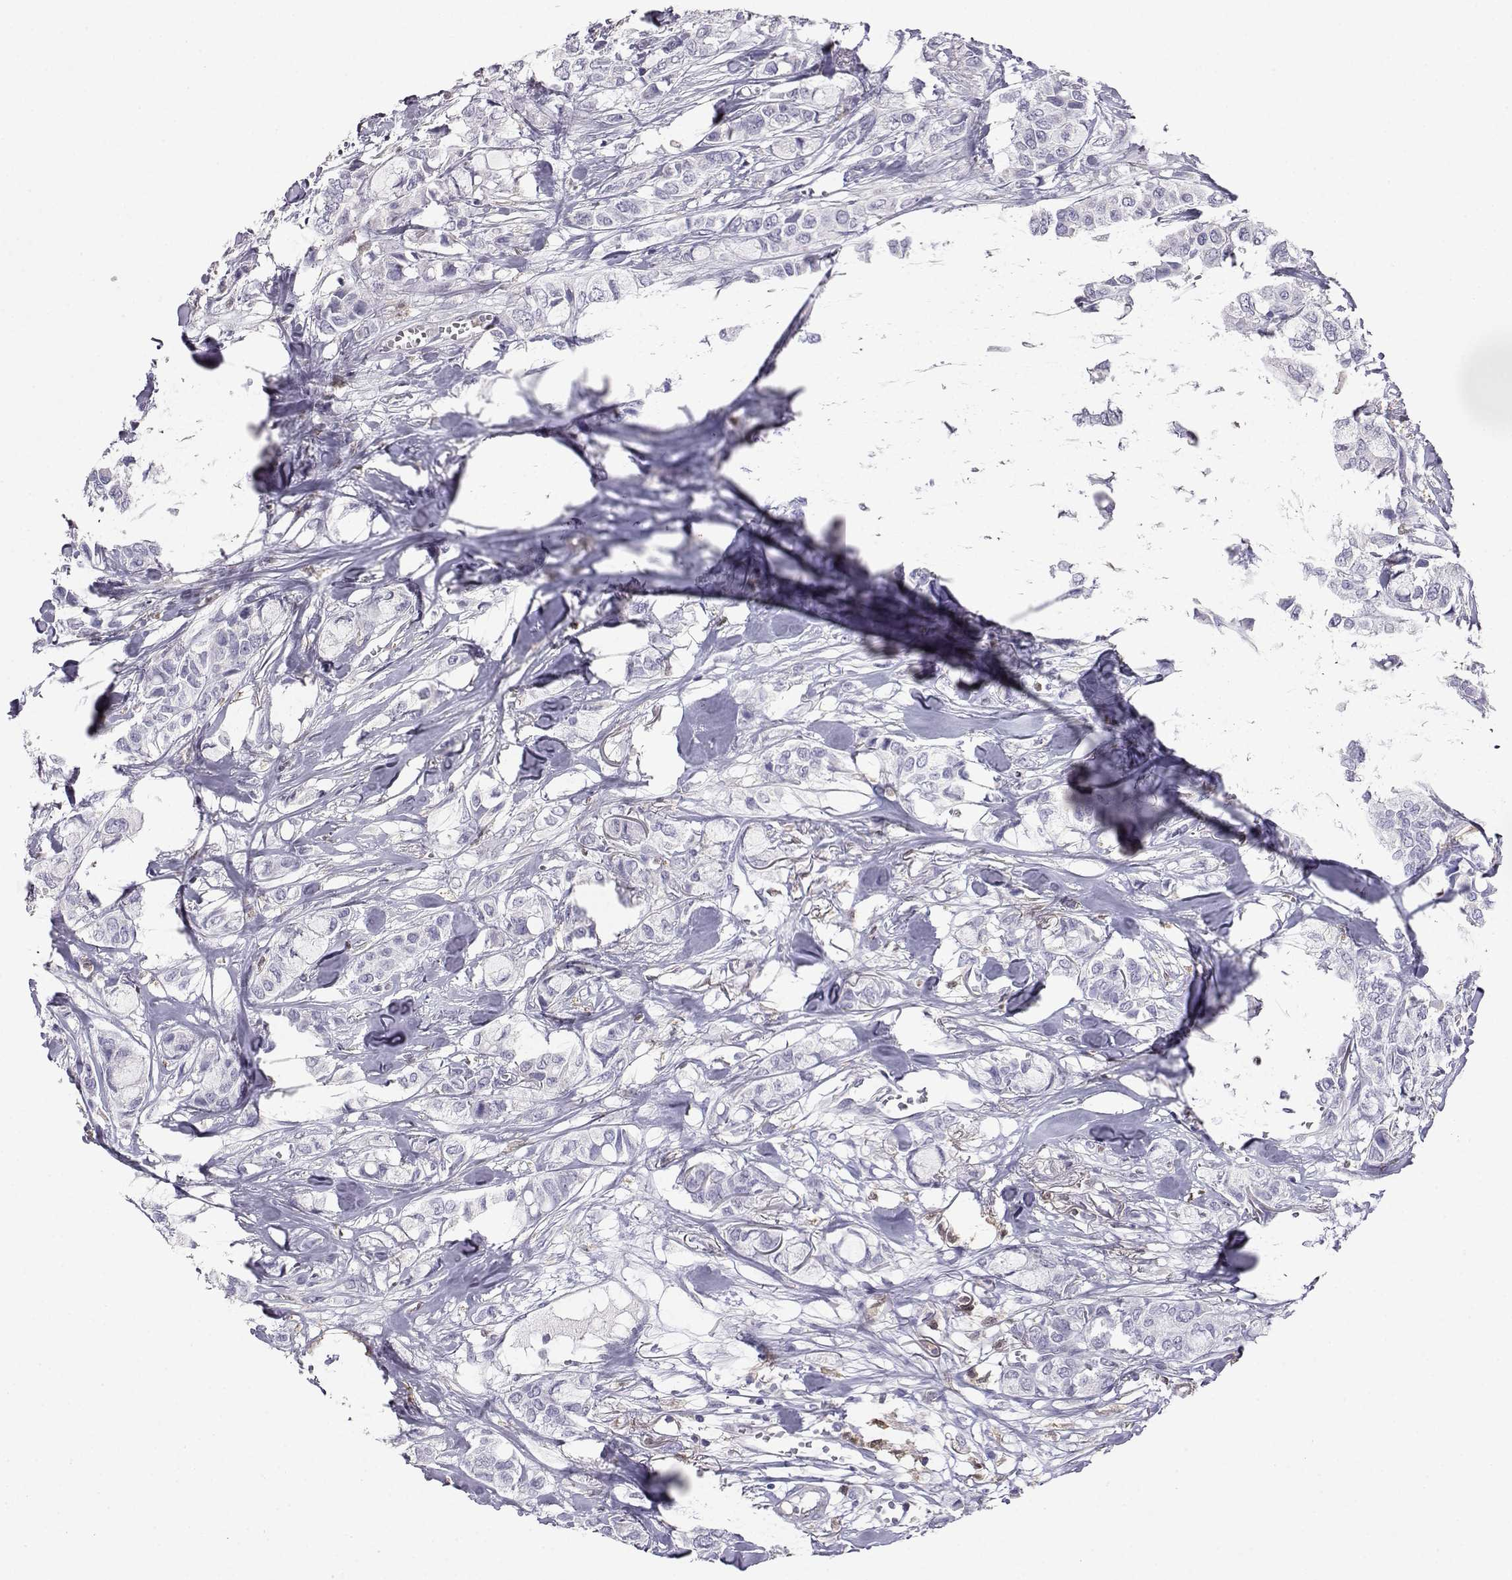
{"staining": {"intensity": "negative", "quantity": "none", "location": "none"}, "tissue": "breast cancer", "cell_type": "Tumor cells", "image_type": "cancer", "snomed": [{"axis": "morphology", "description": "Duct carcinoma"}, {"axis": "topography", "description": "Breast"}], "caption": "IHC of breast intraductal carcinoma demonstrates no staining in tumor cells.", "gene": "AKR1B1", "patient": {"sex": "female", "age": 85}}